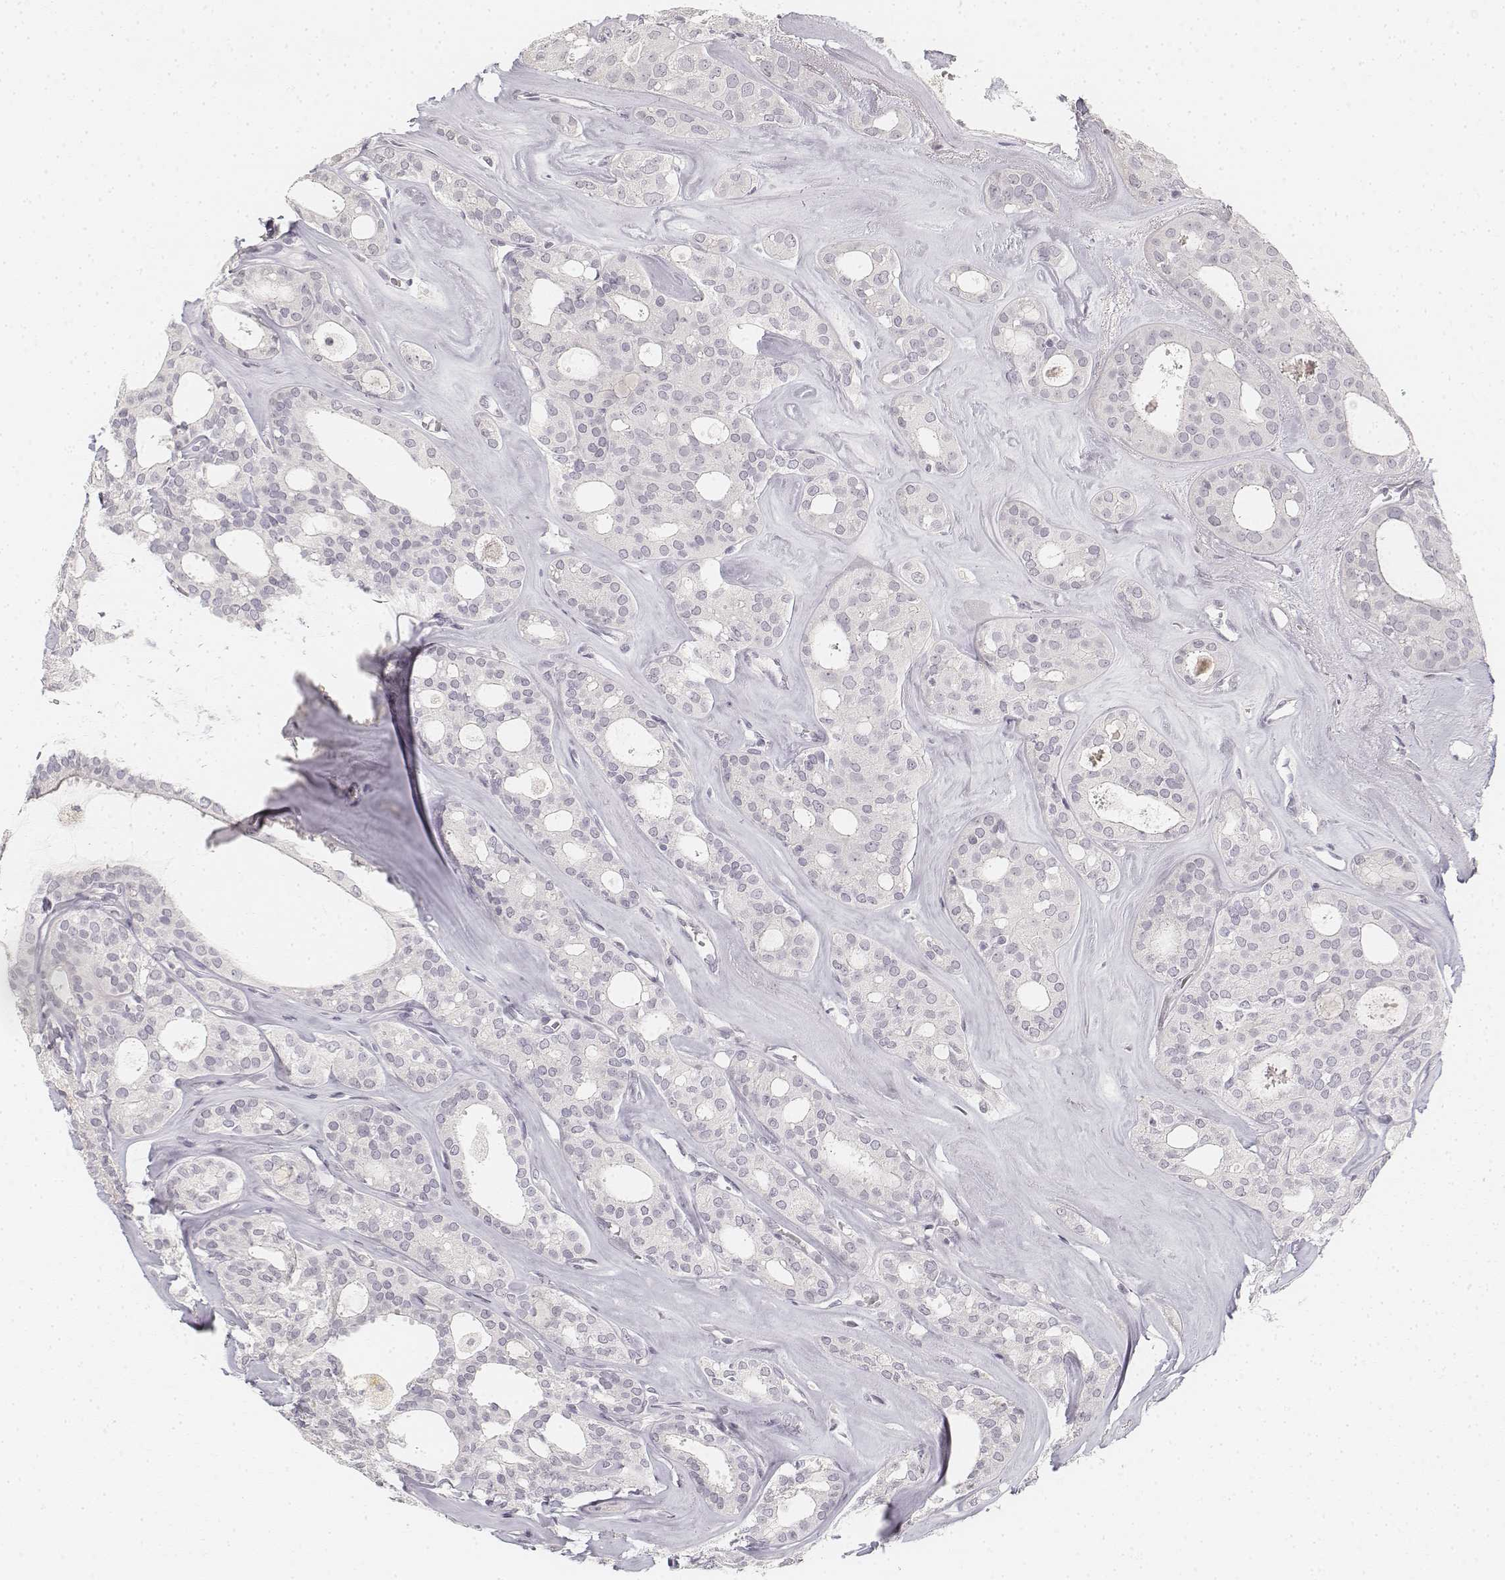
{"staining": {"intensity": "negative", "quantity": "none", "location": "none"}, "tissue": "thyroid cancer", "cell_type": "Tumor cells", "image_type": "cancer", "snomed": [{"axis": "morphology", "description": "Follicular adenoma carcinoma, NOS"}, {"axis": "topography", "description": "Thyroid gland"}], "caption": "An IHC histopathology image of follicular adenoma carcinoma (thyroid) is shown. There is no staining in tumor cells of follicular adenoma carcinoma (thyroid). (Stains: DAB (3,3'-diaminobenzidine) immunohistochemistry with hematoxylin counter stain, Microscopy: brightfield microscopy at high magnification).", "gene": "DSG4", "patient": {"sex": "male", "age": 75}}